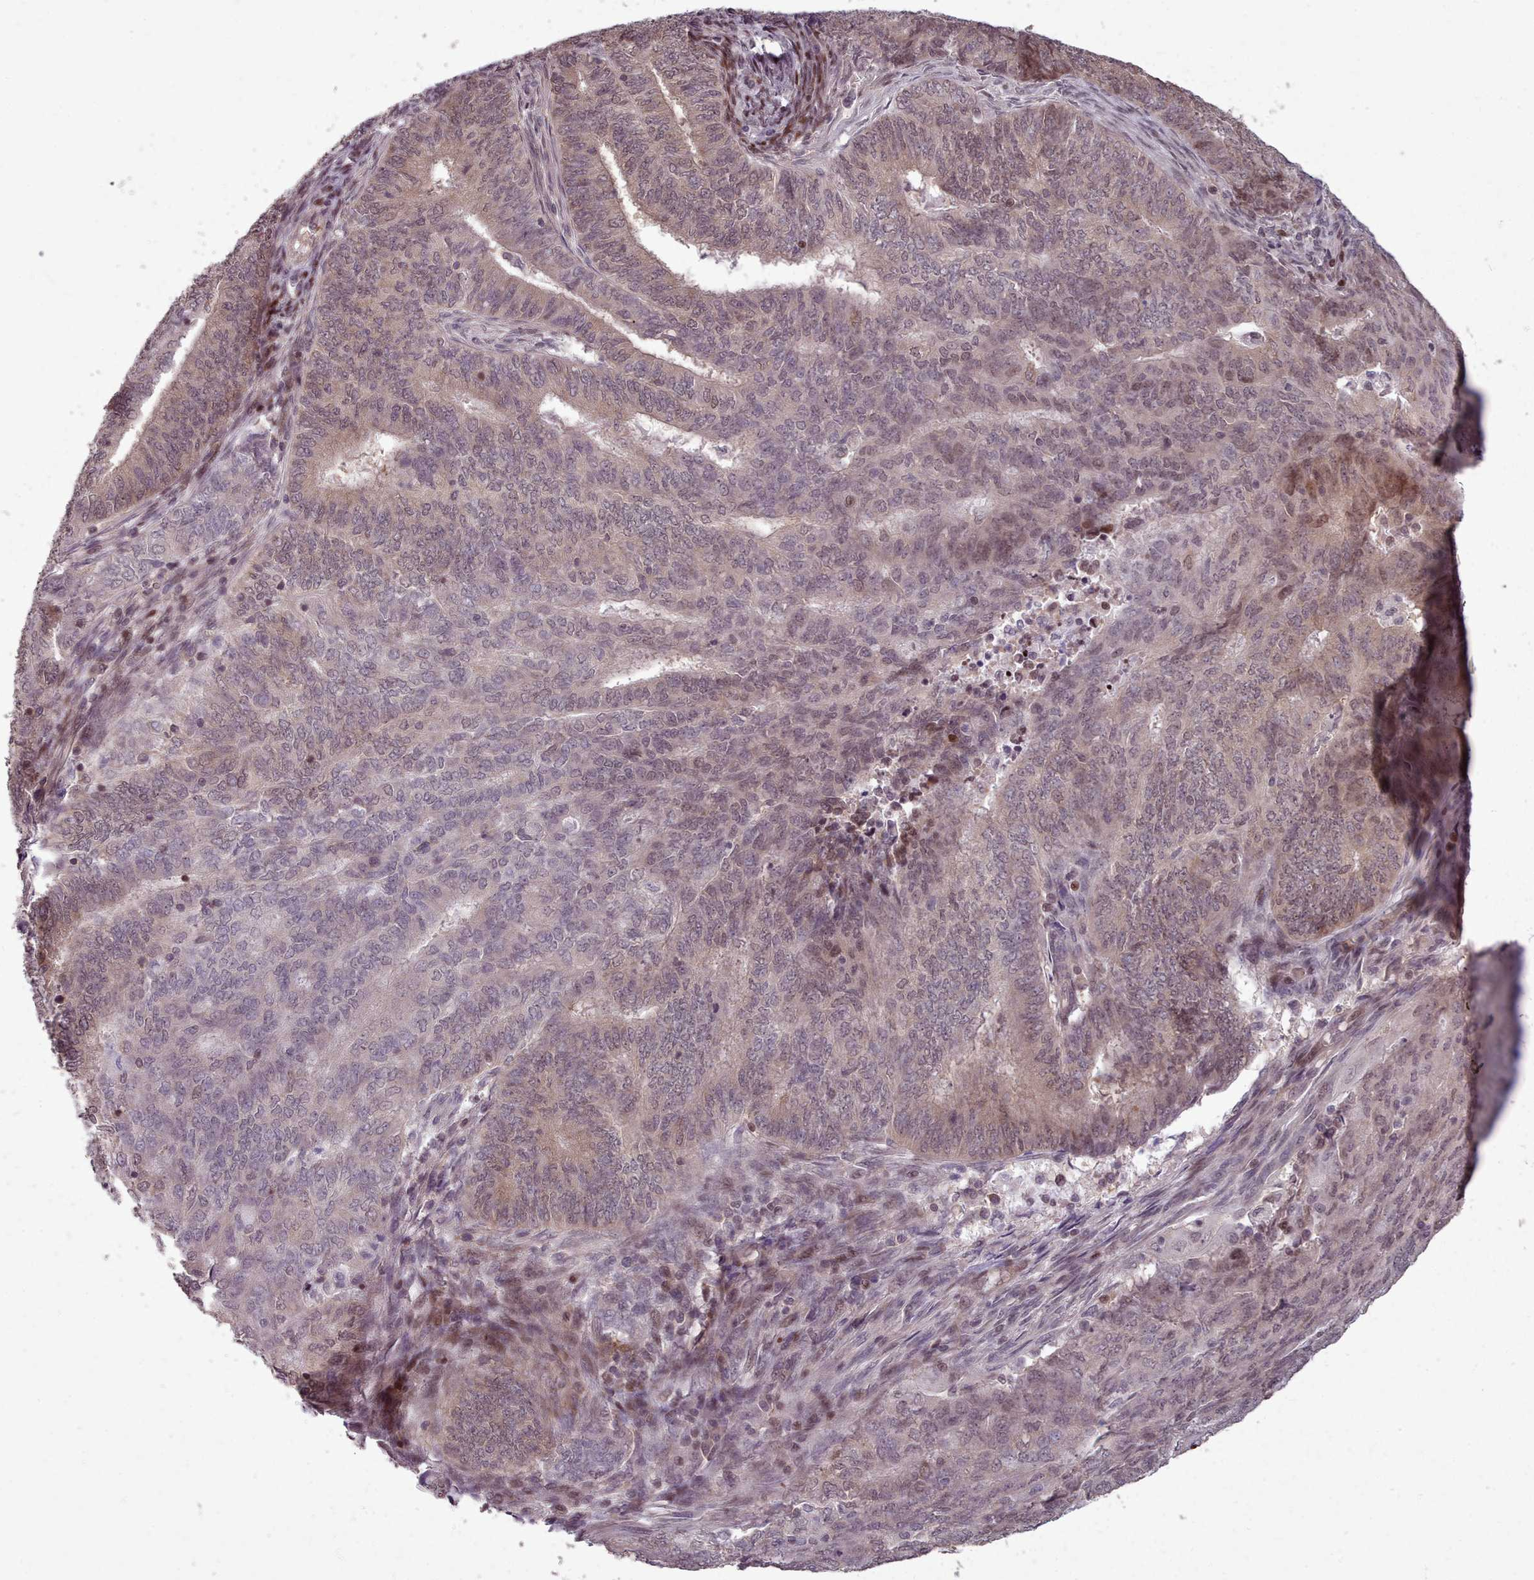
{"staining": {"intensity": "weak", "quantity": "25%-75%", "location": "cytoplasmic/membranous,nuclear"}, "tissue": "endometrial cancer", "cell_type": "Tumor cells", "image_type": "cancer", "snomed": [{"axis": "morphology", "description": "Adenocarcinoma, NOS"}, {"axis": "topography", "description": "Endometrium"}], "caption": "A photomicrograph of endometrial adenocarcinoma stained for a protein reveals weak cytoplasmic/membranous and nuclear brown staining in tumor cells. Using DAB (3,3'-diaminobenzidine) (brown) and hematoxylin (blue) stains, captured at high magnification using brightfield microscopy.", "gene": "ENSA", "patient": {"sex": "female", "age": 62}}